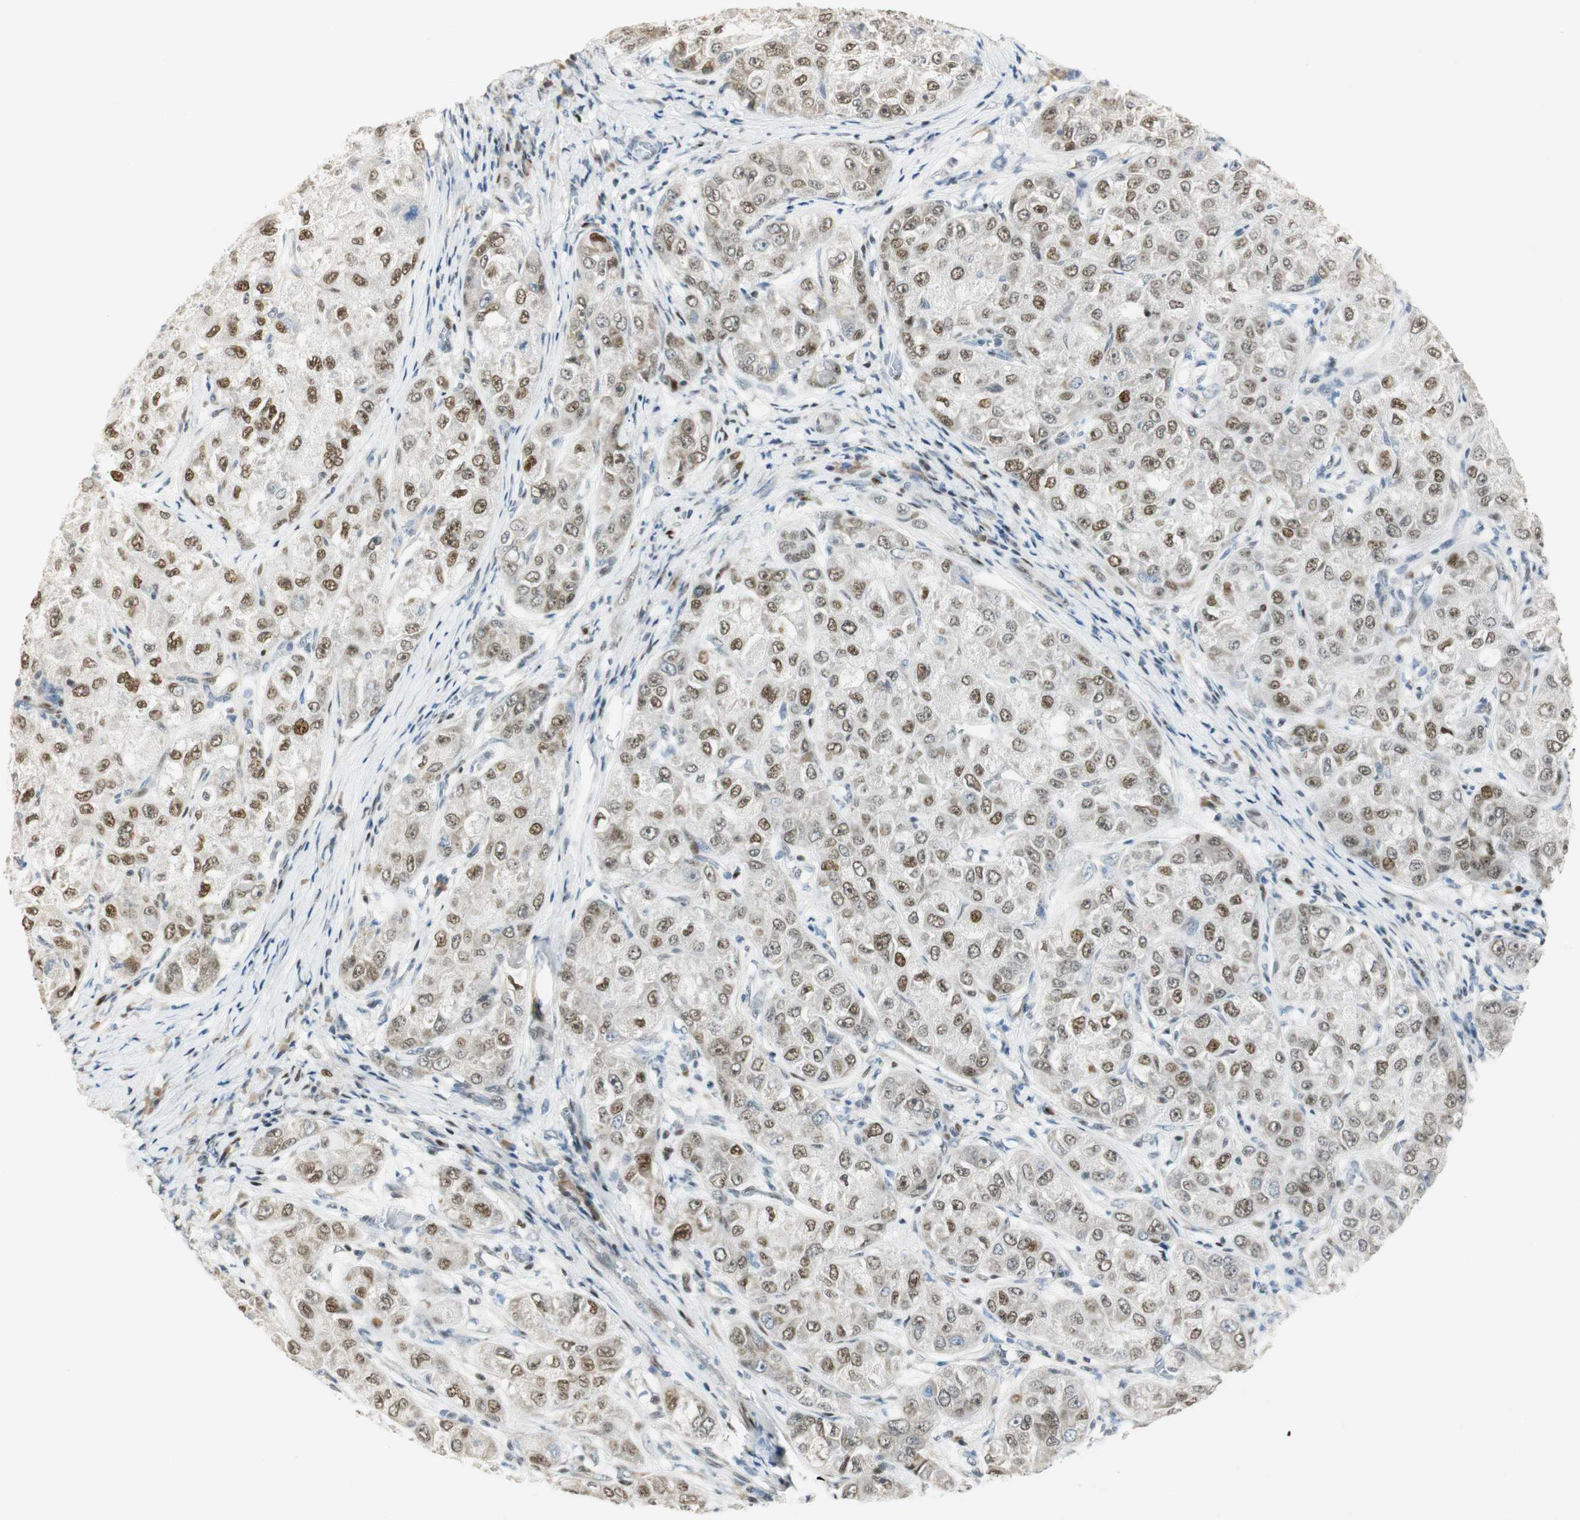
{"staining": {"intensity": "moderate", "quantity": "25%-75%", "location": "nuclear"}, "tissue": "liver cancer", "cell_type": "Tumor cells", "image_type": "cancer", "snomed": [{"axis": "morphology", "description": "Carcinoma, Hepatocellular, NOS"}, {"axis": "topography", "description": "Liver"}], "caption": "Liver cancer (hepatocellular carcinoma) tissue exhibits moderate nuclear expression in approximately 25%-75% of tumor cells The staining is performed using DAB (3,3'-diaminobenzidine) brown chromogen to label protein expression. The nuclei are counter-stained blue using hematoxylin.", "gene": "MSX2", "patient": {"sex": "male", "age": 80}}